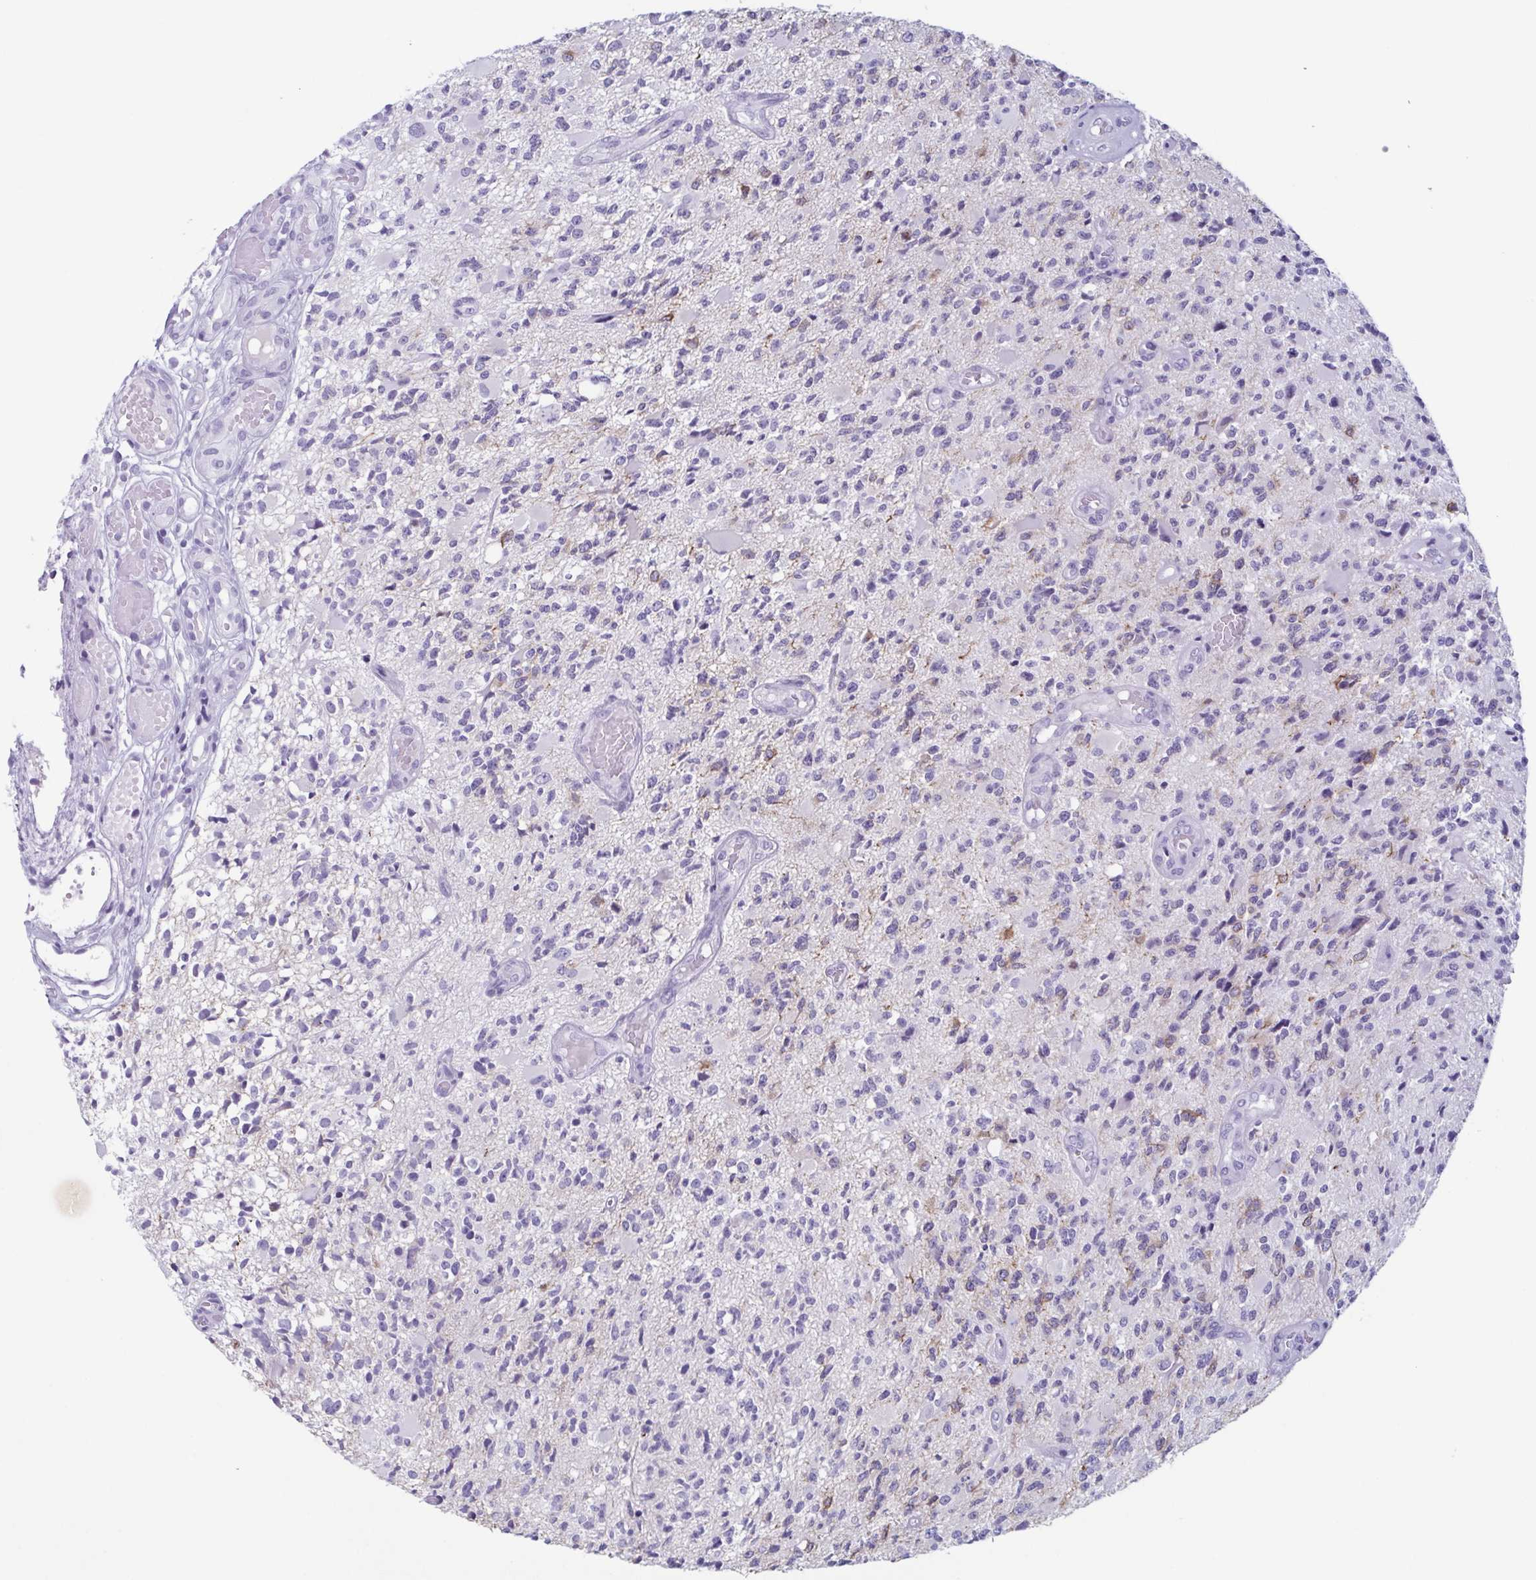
{"staining": {"intensity": "negative", "quantity": "none", "location": "none"}, "tissue": "glioma", "cell_type": "Tumor cells", "image_type": "cancer", "snomed": [{"axis": "morphology", "description": "Glioma, malignant, High grade"}, {"axis": "topography", "description": "Brain"}], "caption": "This is an immunohistochemistry image of human glioma. There is no positivity in tumor cells.", "gene": "ENKUR", "patient": {"sex": "female", "age": 63}}